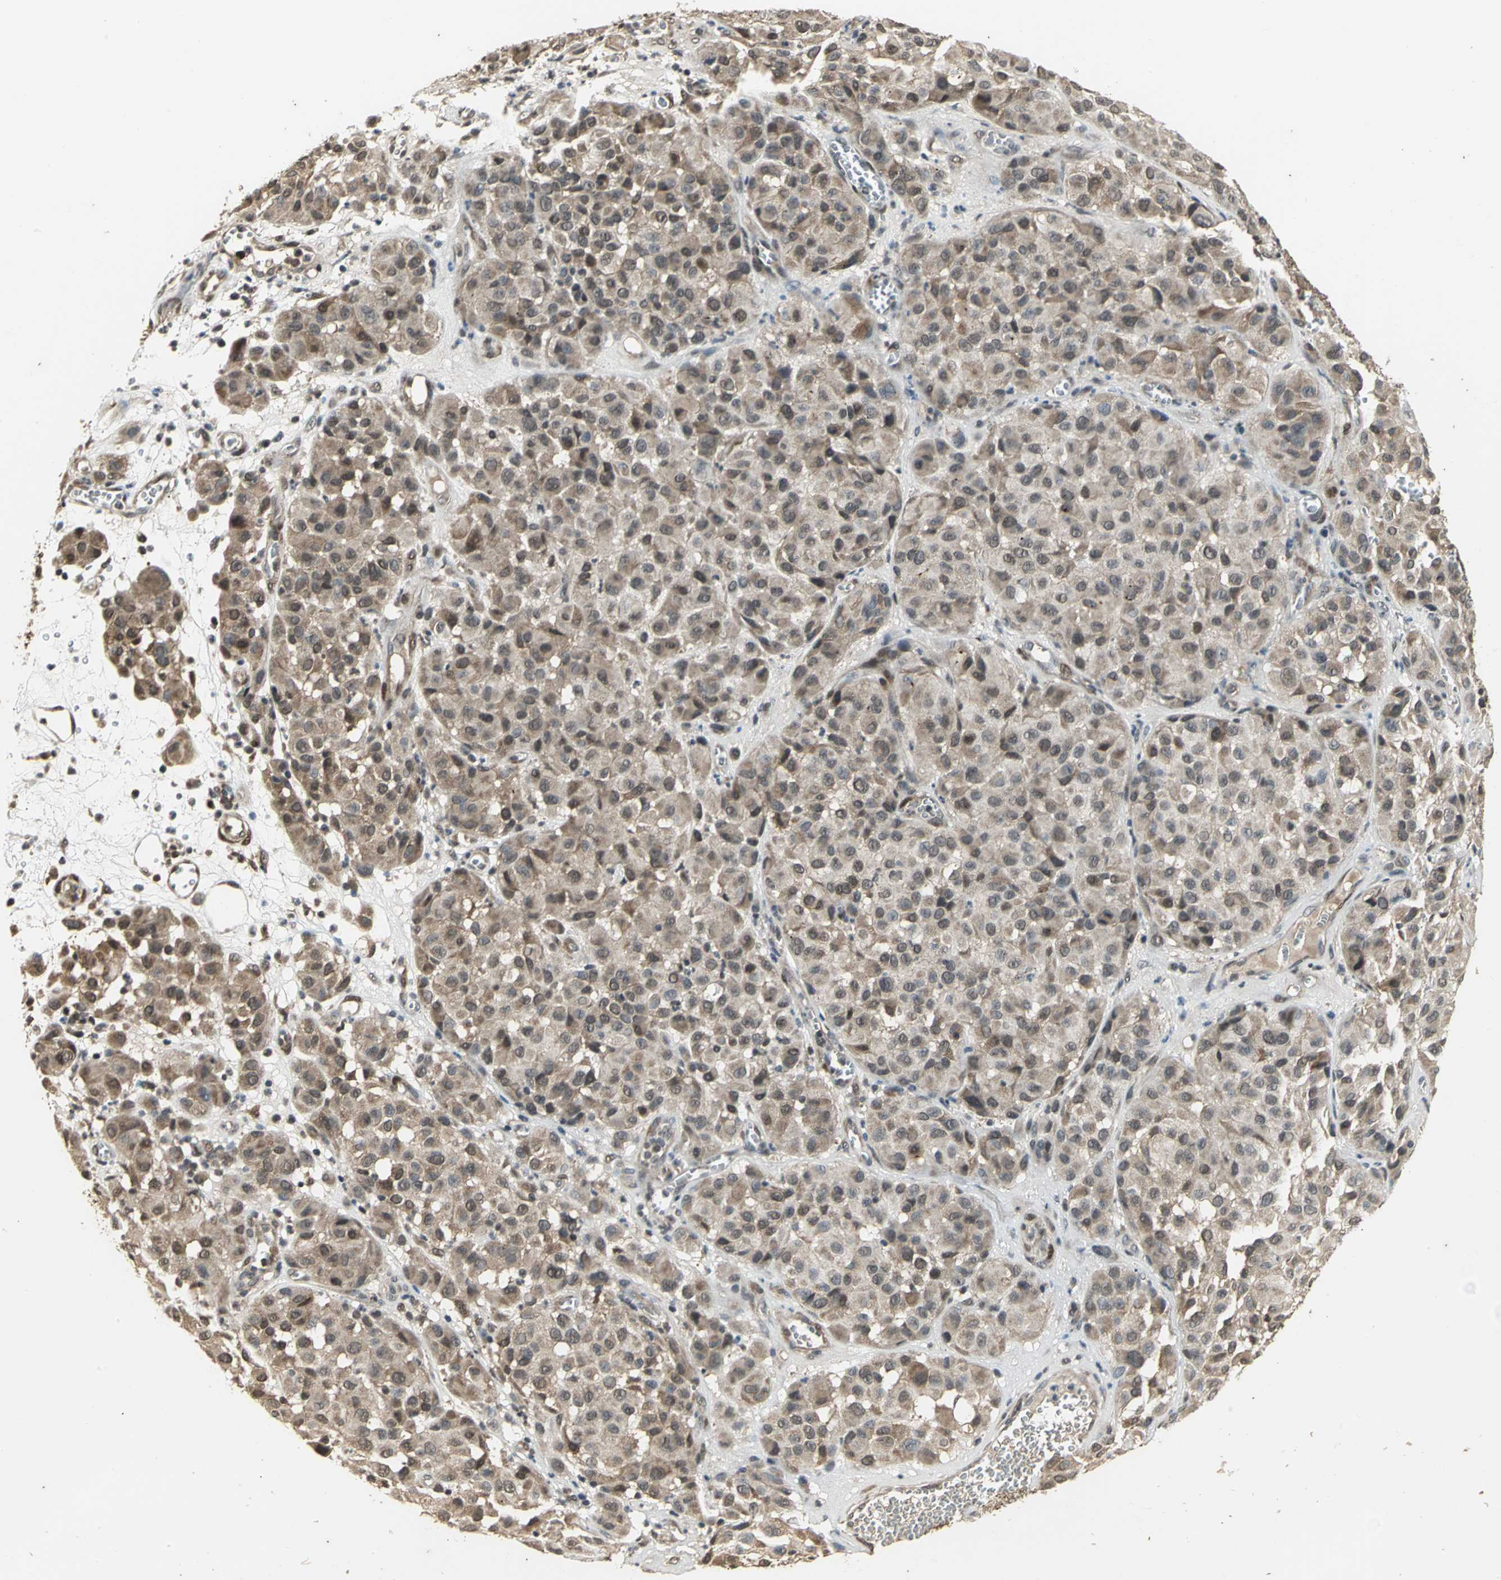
{"staining": {"intensity": "moderate", "quantity": ">75%", "location": "cytoplasmic/membranous"}, "tissue": "melanoma", "cell_type": "Tumor cells", "image_type": "cancer", "snomed": [{"axis": "morphology", "description": "Malignant melanoma, NOS"}, {"axis": "topography", "description": "Skin"}], "caption": "Brown immunohistochemical staining in melanoma shows moderate cytoplasmic/membranous staining in approximately >75% of tumor cells.", "gene": "NOTCH3", "patient": {"sex": "female", "age": 21}}